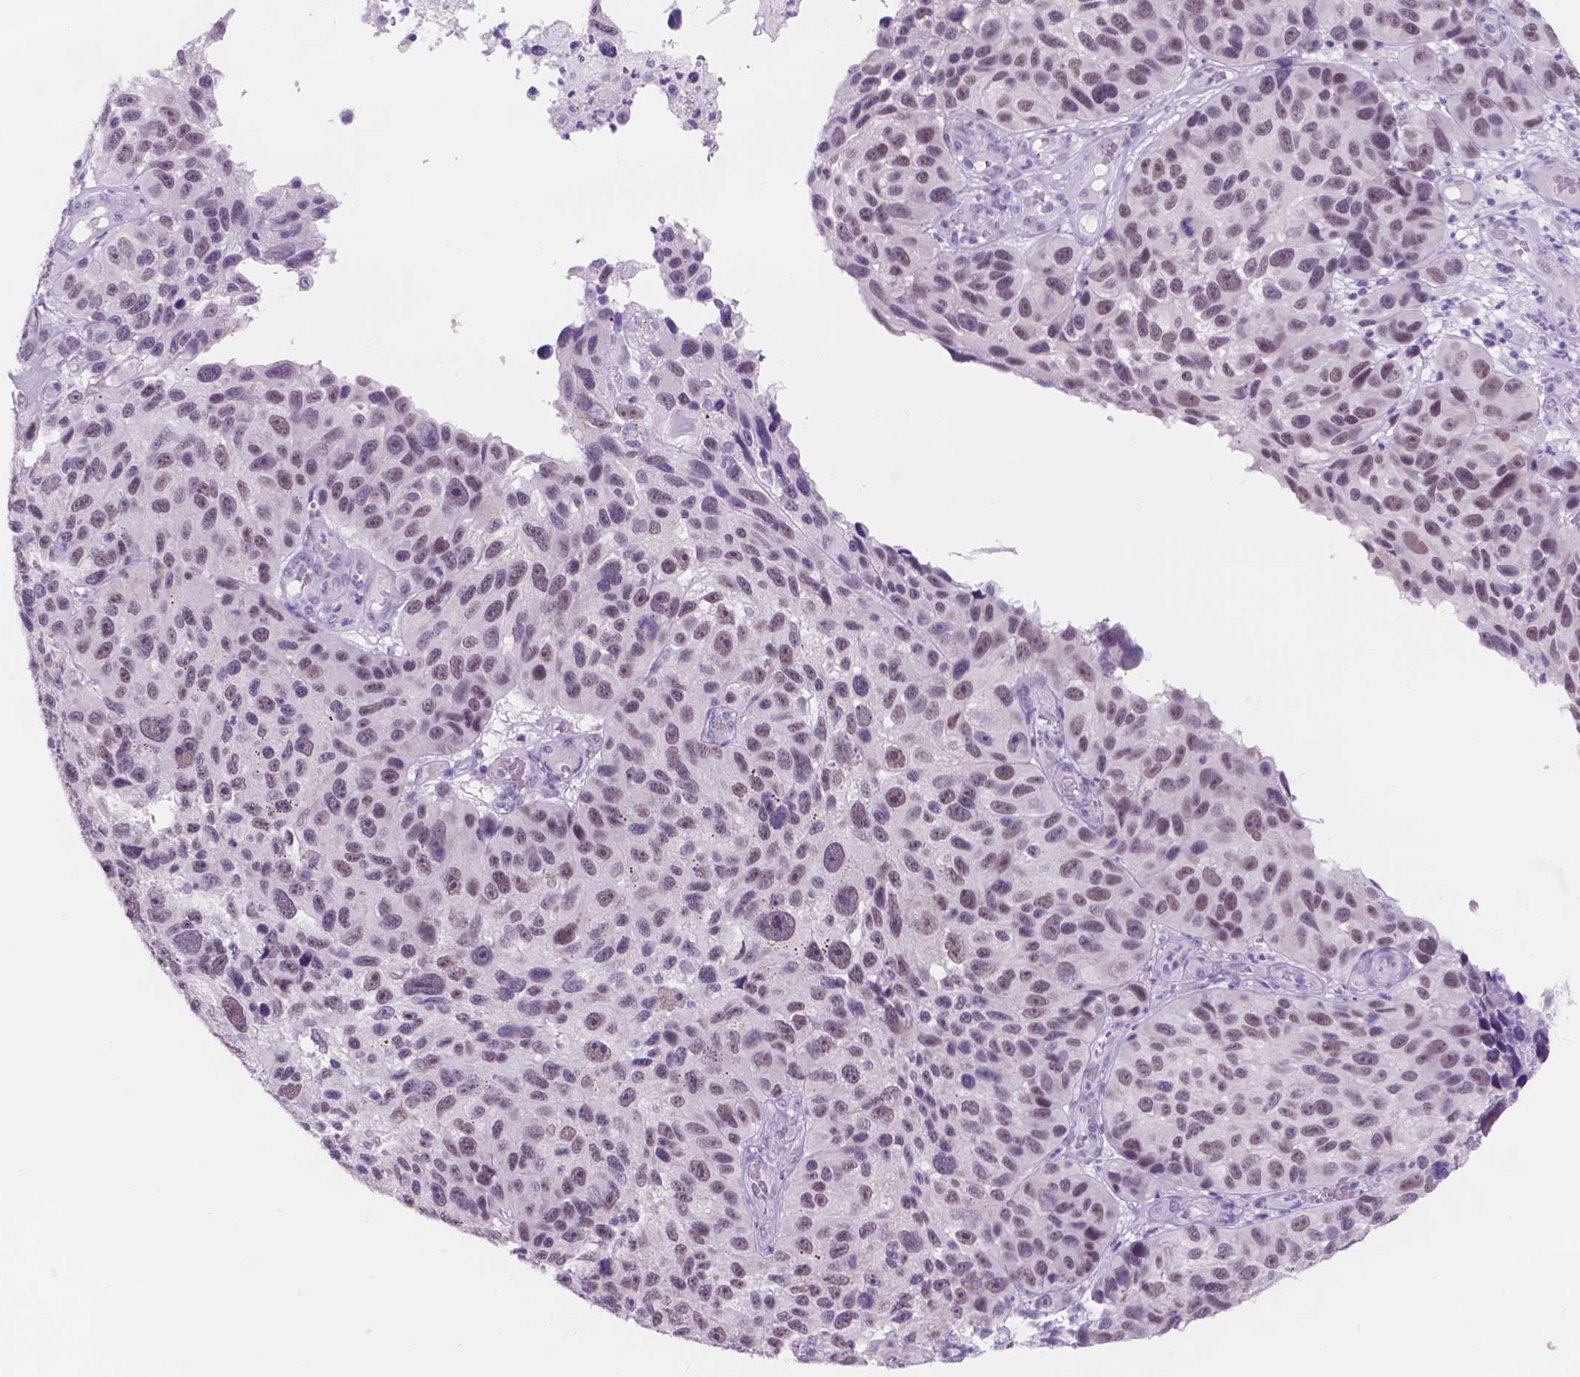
{"staining": {"intensity": "weak", "quantity": "25%-75%", "location": "nuclear"}, "tissue": "melanoma", "cell_type": "Tumor cells", "image_type": "cancer", "snomed": [{"axis": "morphology", "description": "Malignant melanoma, NOS"}, {"axis": "topography", "description": "Skin"}], "caption": "Melanoma stained with a brown dye shows weak nuclear positive staining in about 25%-75% of tumor cells.", "gene": "DCC", "patient": {"sex": "male", "age": 53}}